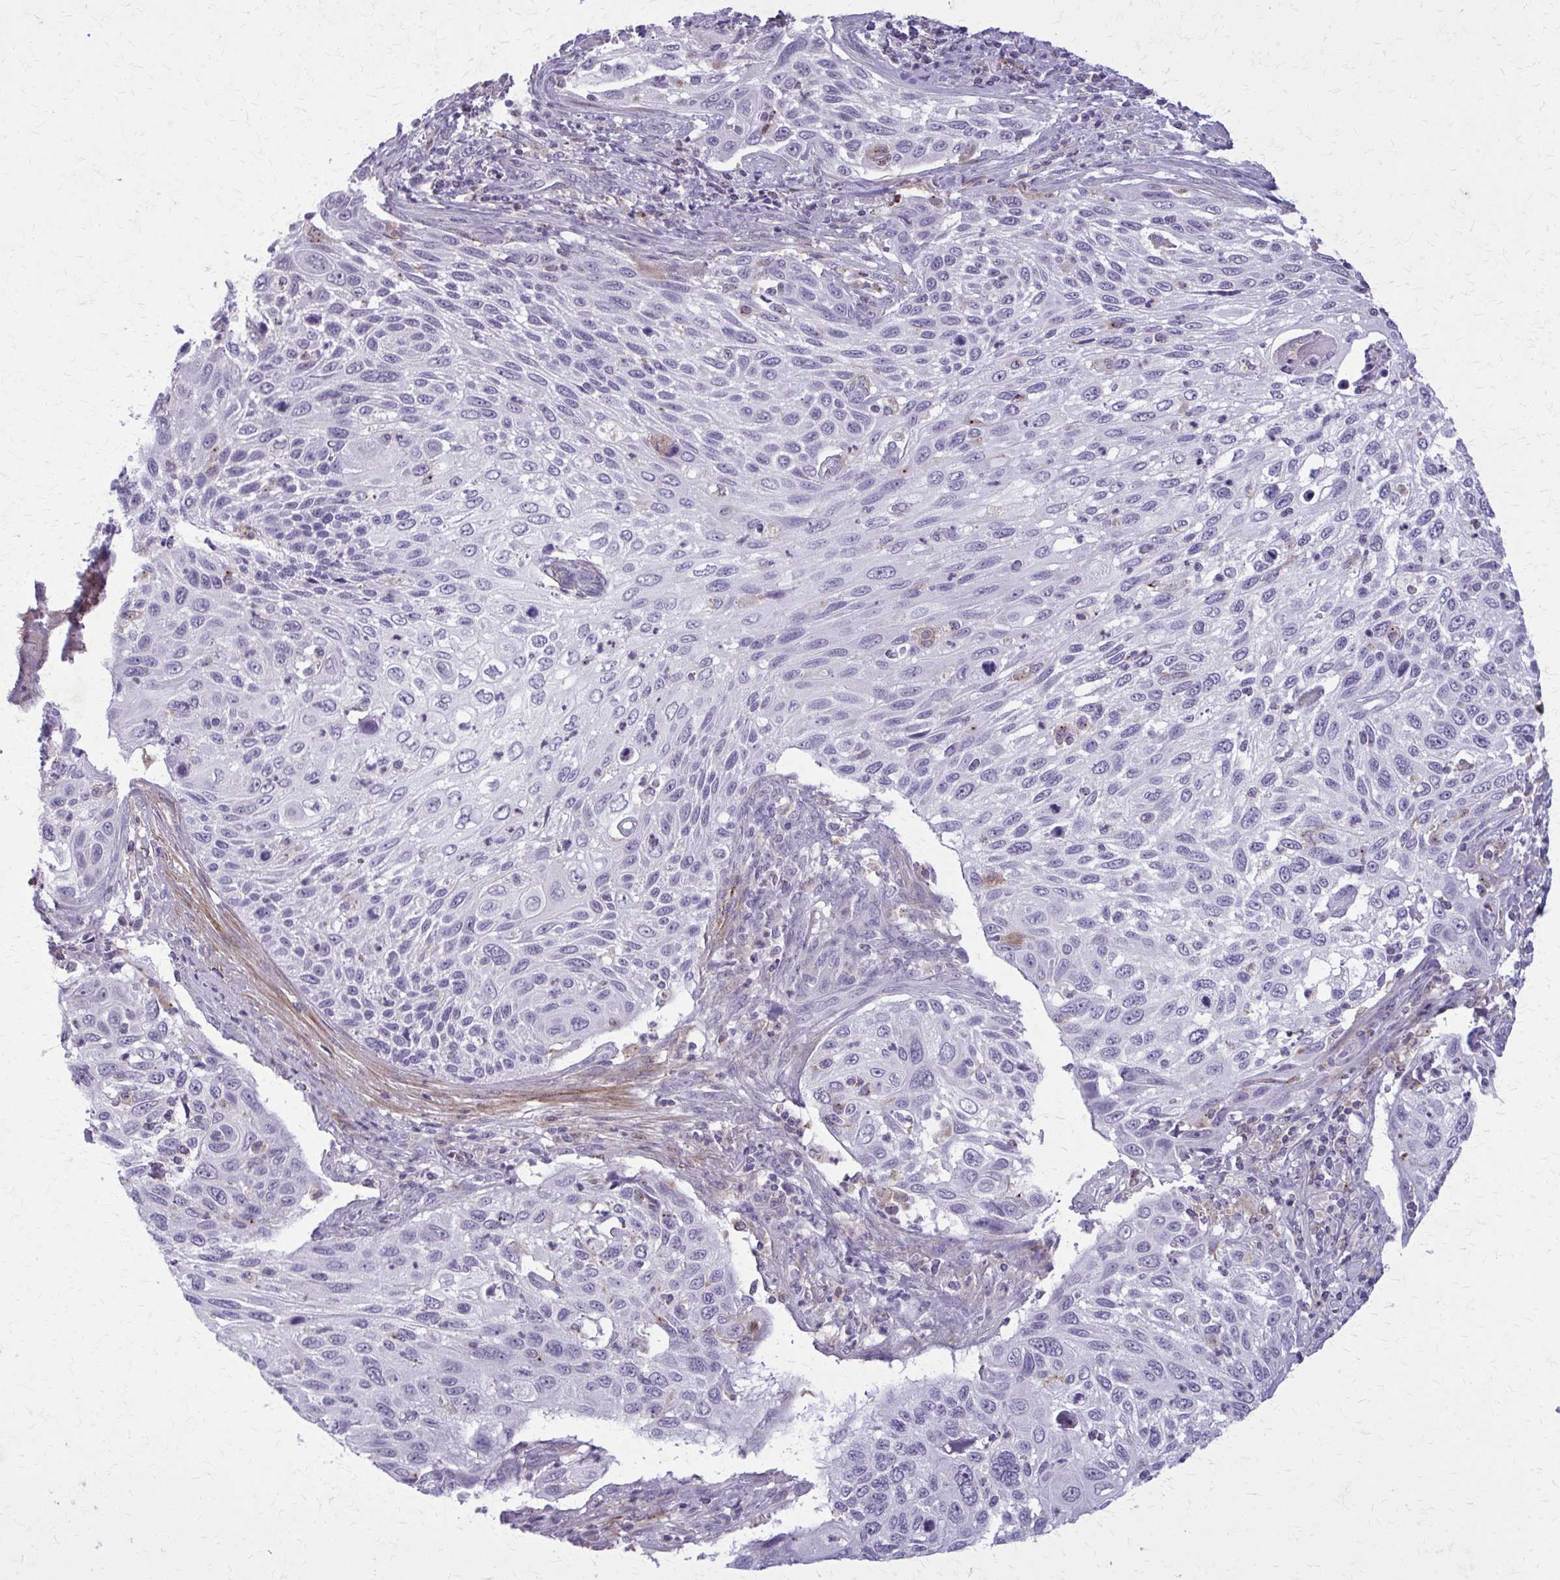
{"staining": {"intensity": "negative", "quantity": "none", "location": "none"}, "tissue": "cervical cancer", "cell_type": "Tumor cells", "image_type": "cancer", "snomed": [{"axis": "morphology", "description": "Squamous cell carcinoma, NOS"}, {"axis": "topography", "description": "Cervix"}], "caption": "Image shows no significant protein expression in tumor cells of cervical squamous cell carcinoma.", "gene": "CARD9", "patient": {"sex": "female", "age": 70}}